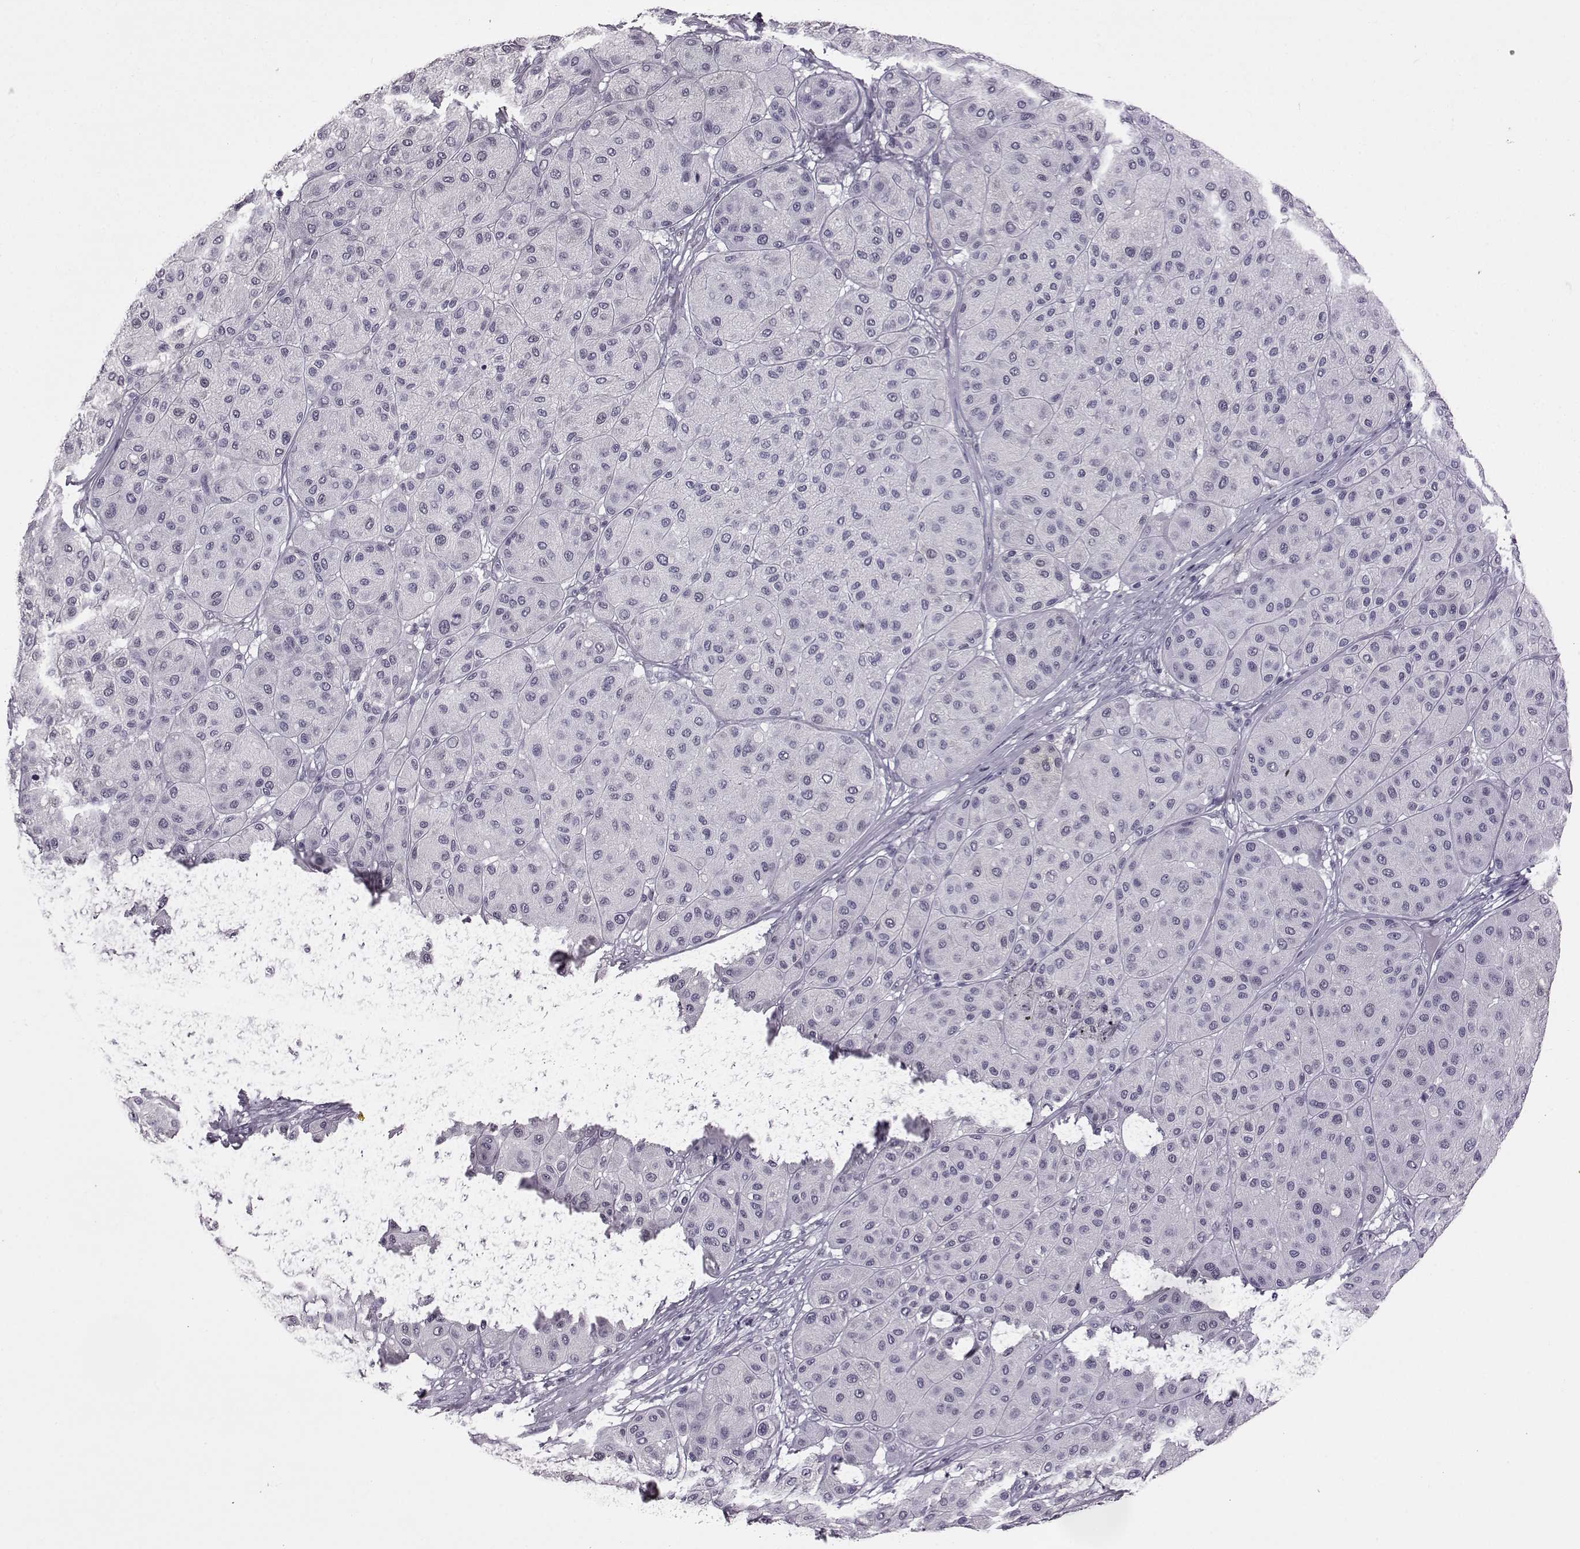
{"staining": {"intensity": "negative", "quantity": "none", "location": "none"}, "tissue": "melanoma", "cell_type": "Tumor cells", "image_type": "cancer", "snomed": [{"axis": "morphology", "description": "Malignant melanoma, Metastatic site"}, {"axis": "topography", "description": "Smooth muscle"}], "caption": "A histopathology image of human melanoma is negative for staining in tumor cells. The staining is performed using DAB brown chromogen with nuclei counter-stained in using hematoxylin.", "gene": "ADGRG2", "patient": {"sex": "male", "age": 41}}